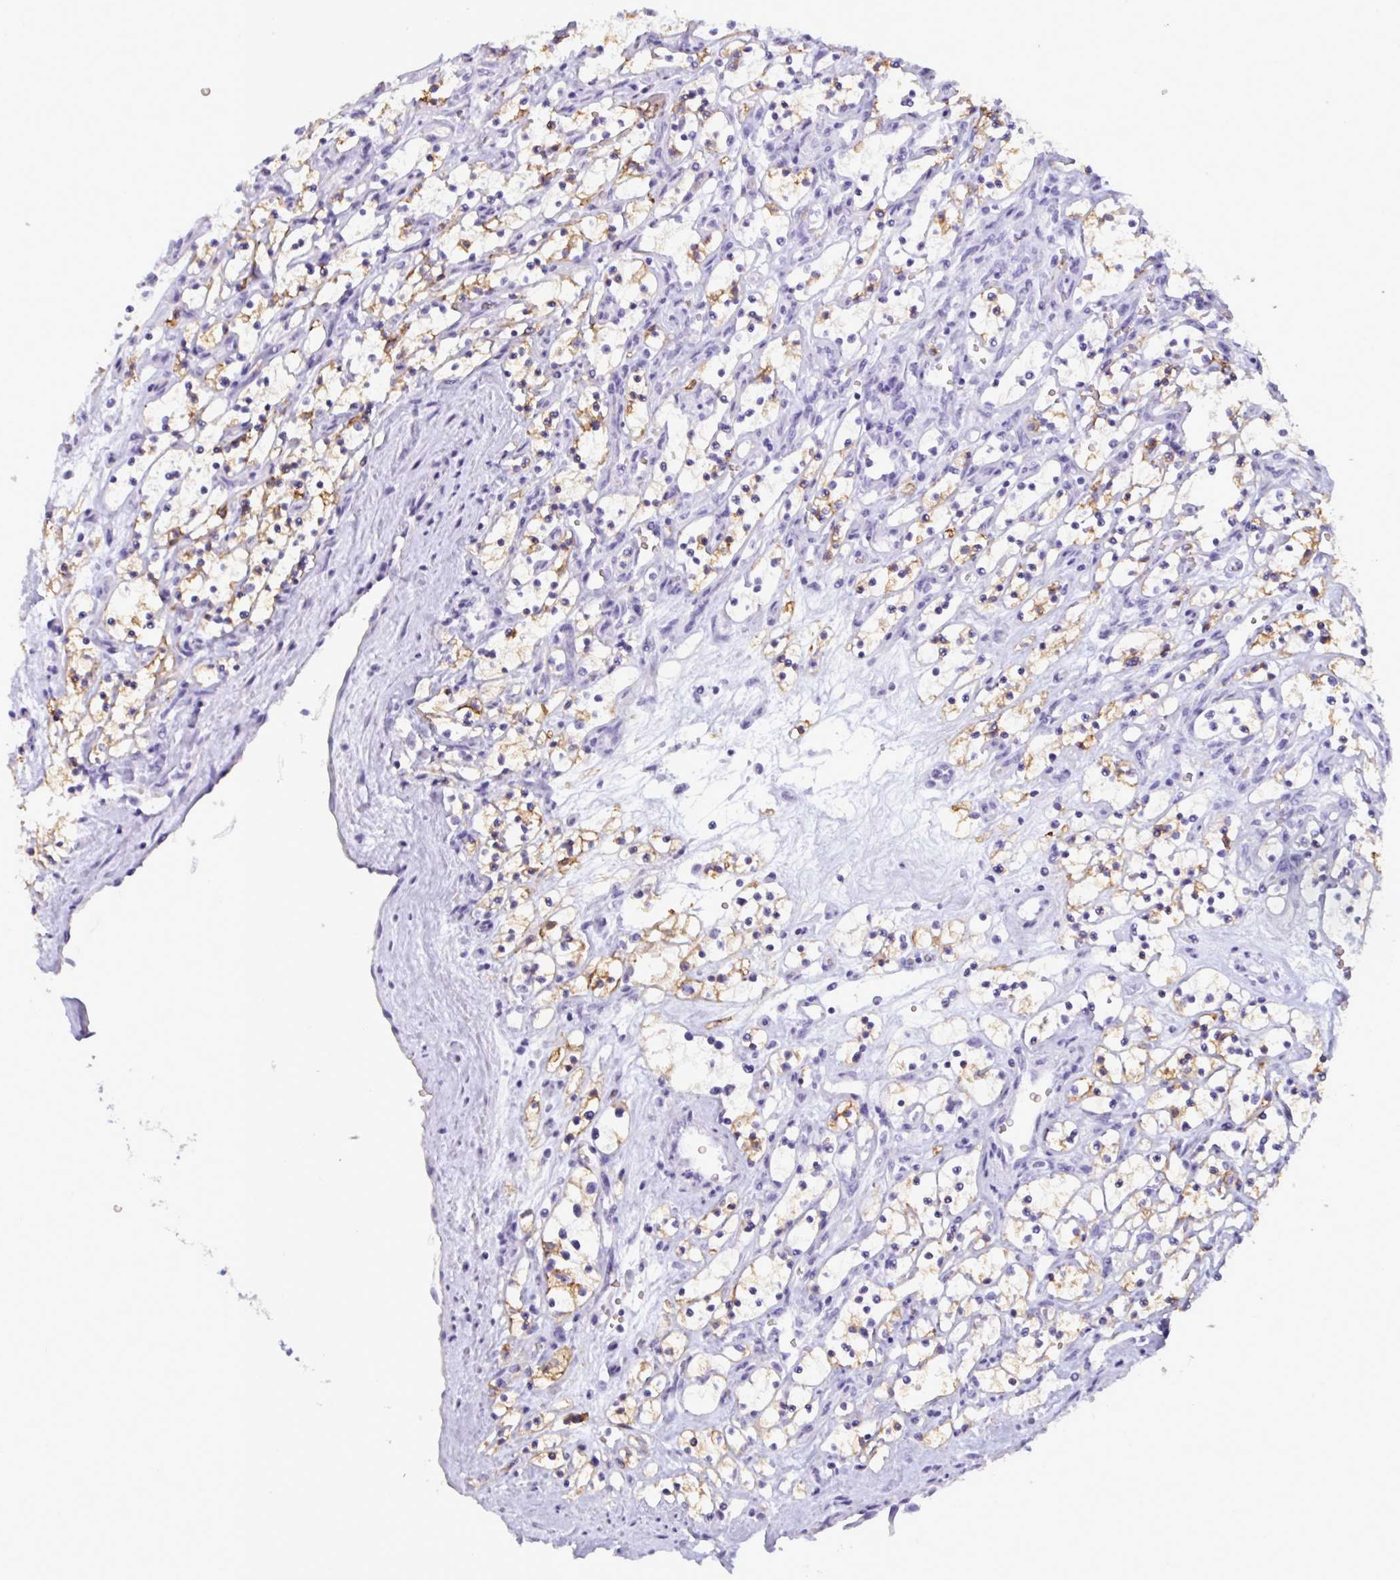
{"staining": {"intensity": "weak", "quantity": "25%-75%", "location": "cytoplasmic/membranous"}, "tissue": "renal cancer", "cell_type": "Tumor cells", "image_type": "cancer", "snomed": [{"axis": "morphology", "description": "Adenocarcinoma, NOS"}, {"axis": "topography", "description": "Kidney"}], "caption": "This photomicrograph displays immunohistochemistry (IHC) staining of renal cancer, with low weak cytoplasmic/membranous staining in about 25%-75% of tumor cells.", "gene": "SLC2A1", "patient": {"sex": "female", "age": 69}}